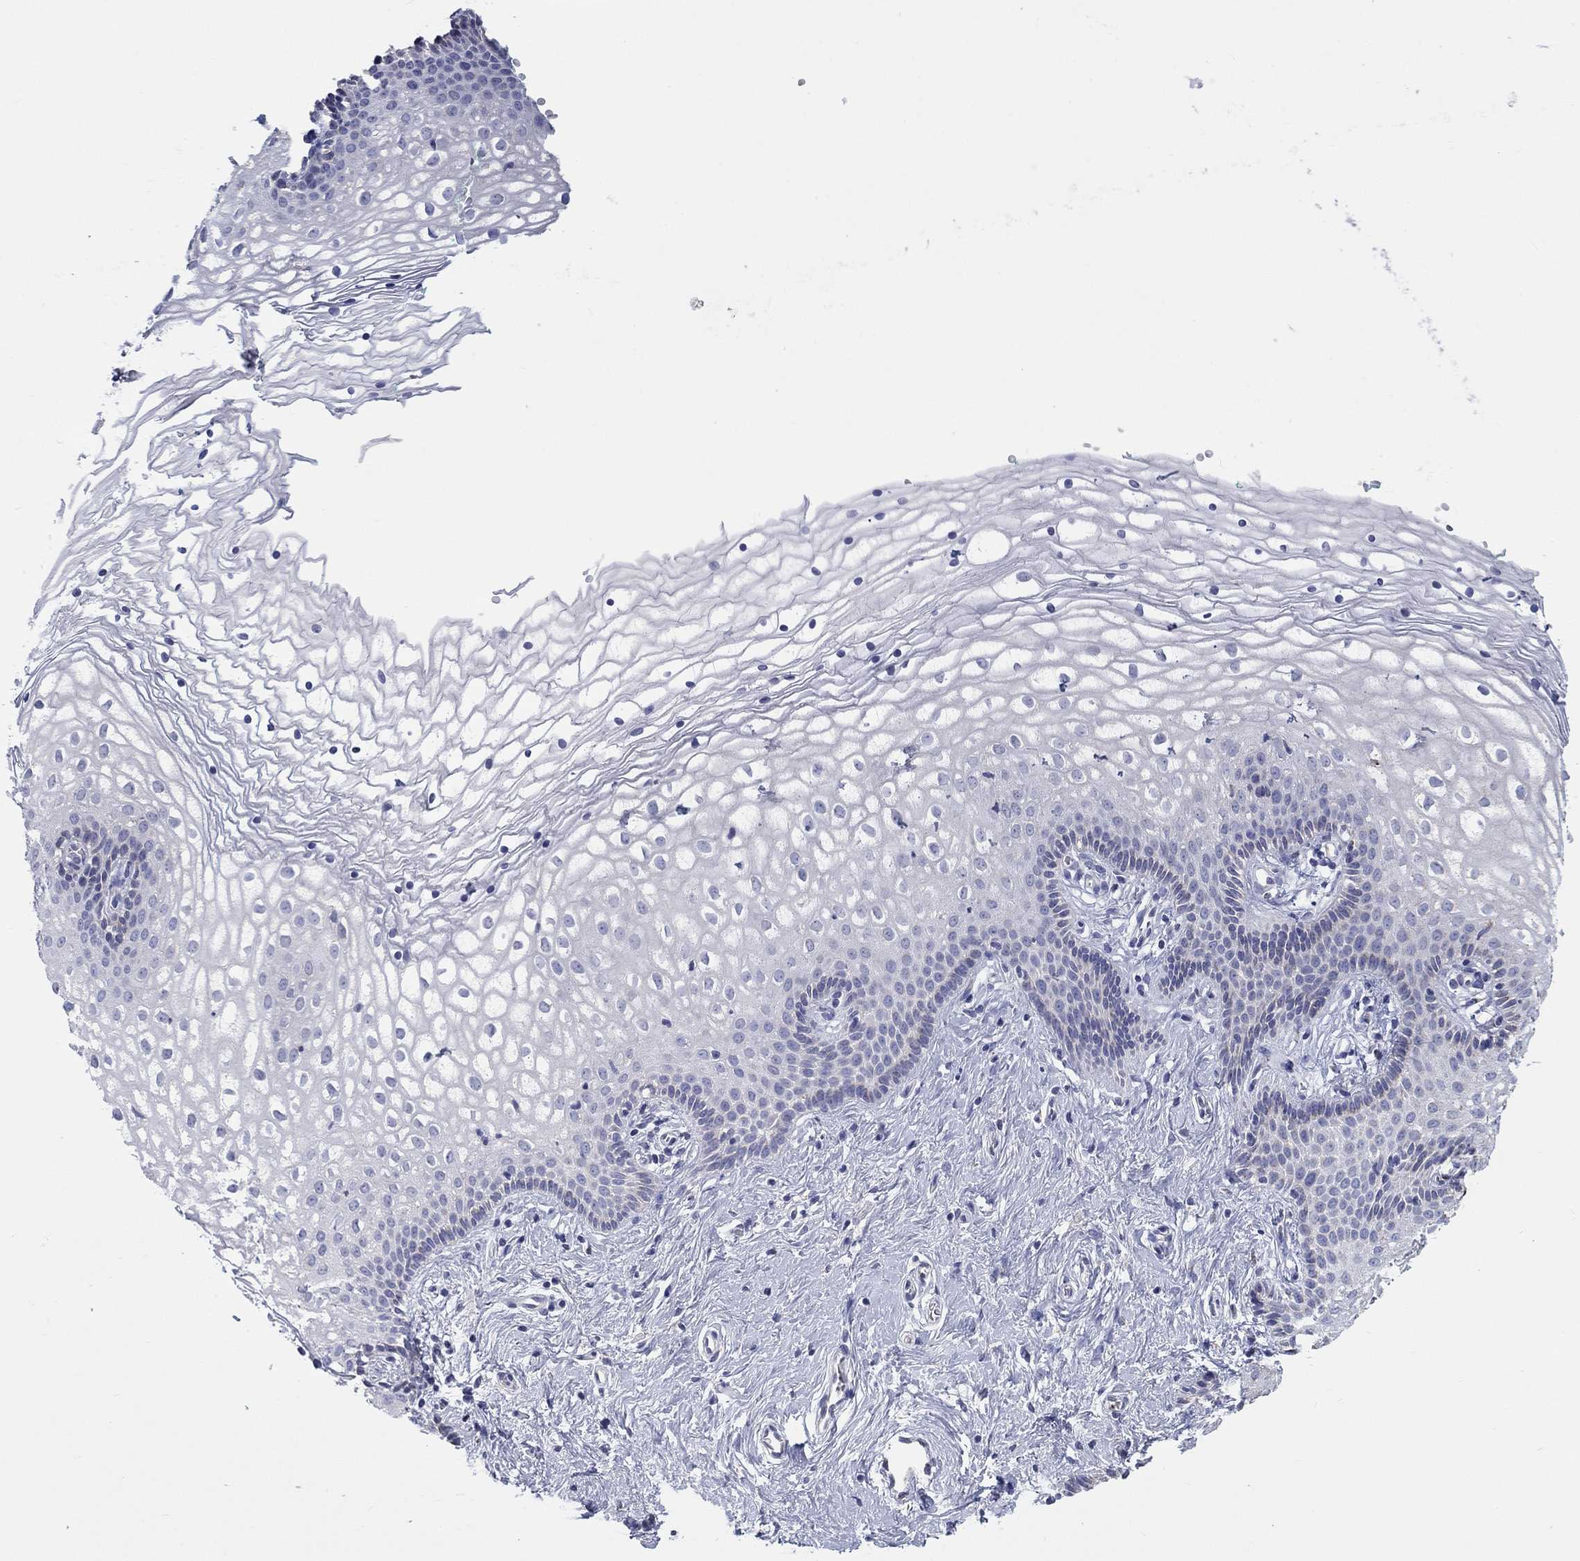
{"staining": {"intensity": "negative", "quantity": "none", "location": "none"}, "tissue": "vagina", "cell_type": "Squamous epithelial cells", "image_type": "normal", "snomed": [{"axis": "morphology", "description": "Normal tissue, NOS"}, {"axis": "topography", "description": "Vagina"}], "caption": "This is an IHC micrograph of normal human vagina. There is no staining in squamous epithelial cells.", "gene": "LRRC4C", "patient": {"sex": "female", "age": 36}}